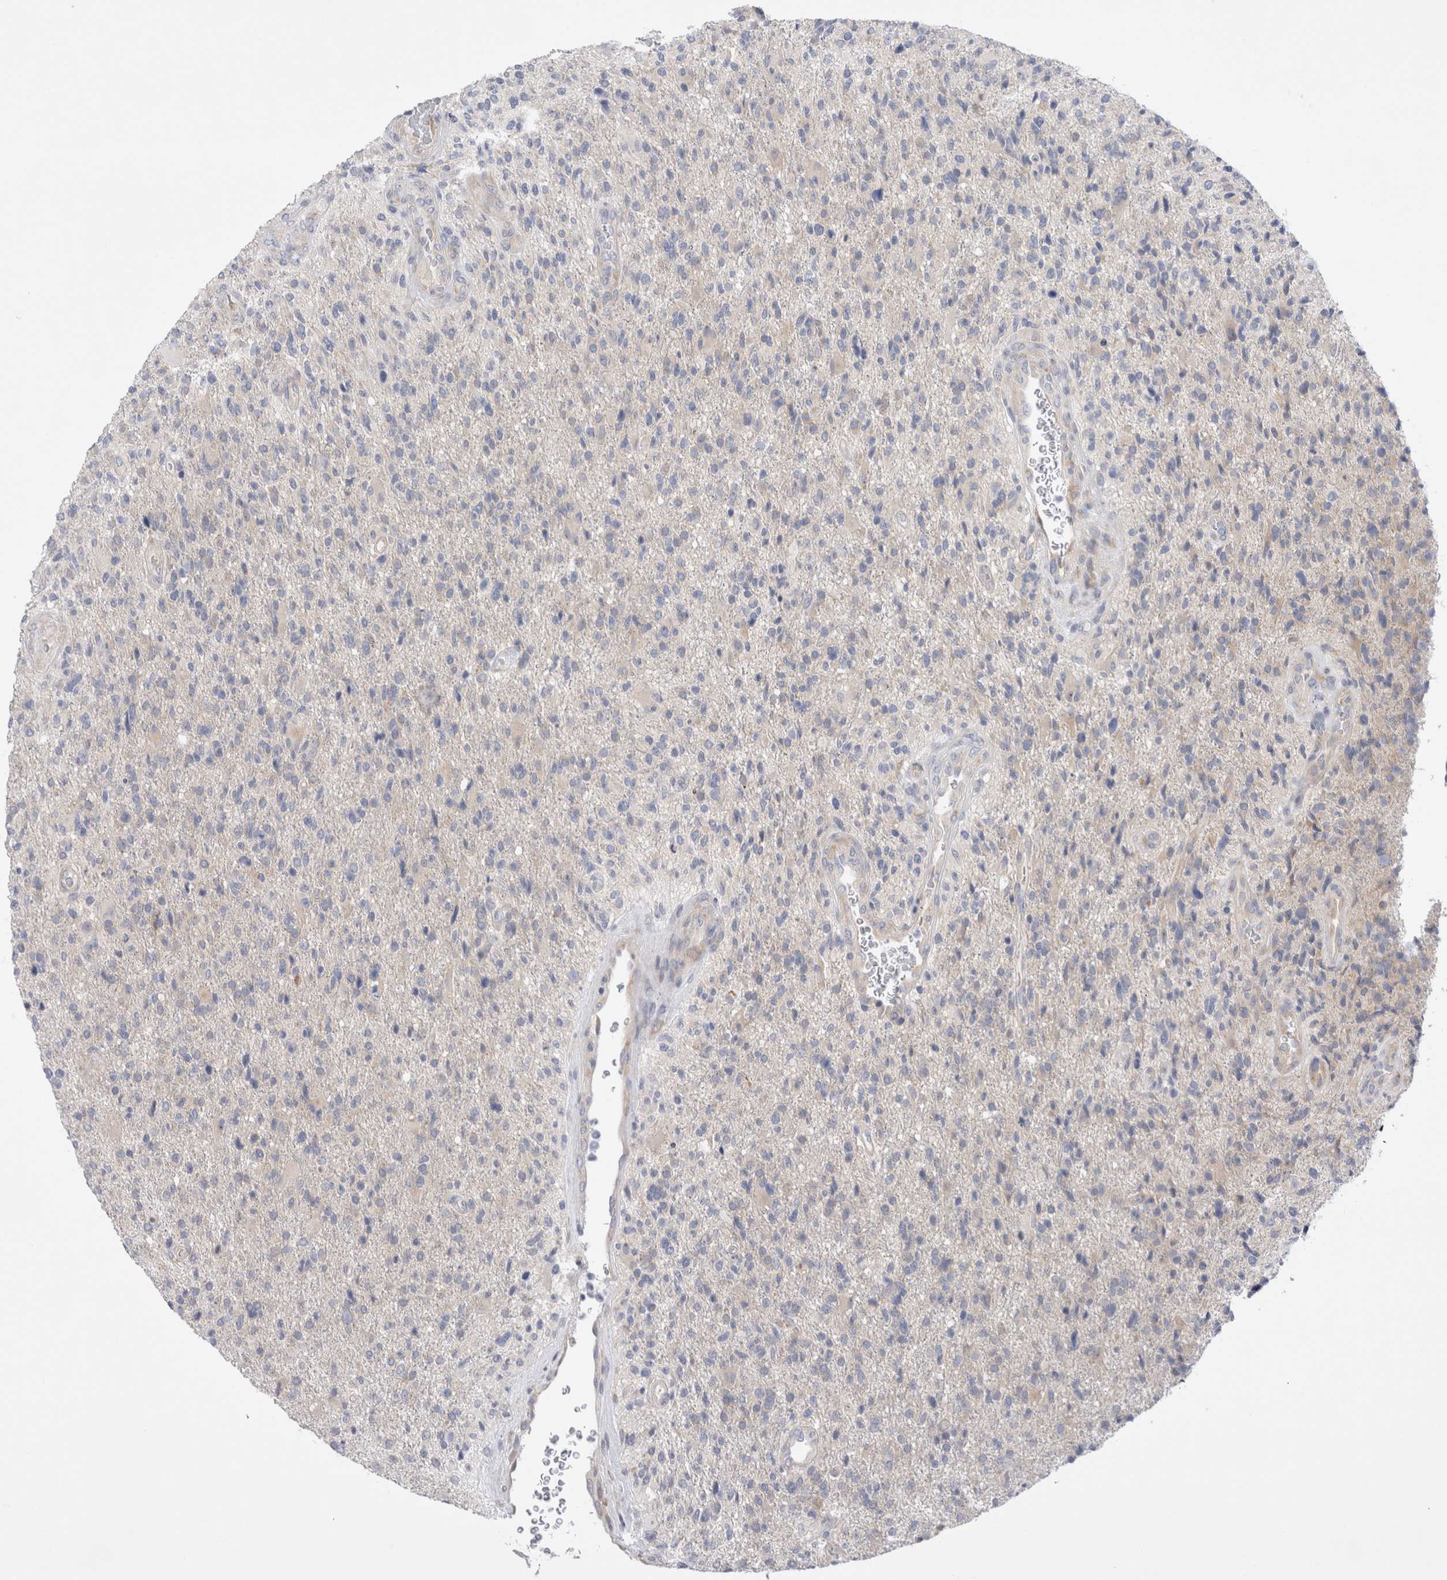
{"staining": {"intensity": "negative", "quantity": "none", "location": "none"}, "tissue": "glioma", "cell_type": "Tumor cells", "image_type": "cancer", "snomed": [{"axis": "morphology", "description": "Glioma, malignant, High grade"}, {"axis": "topography", "description": "Brain"}], "caption": "Human glioma stained for a protein using IHC shows no positivity in tumor cells.", "gene": "RBM12B", "patient": {"sex": "male", "age": 72}}